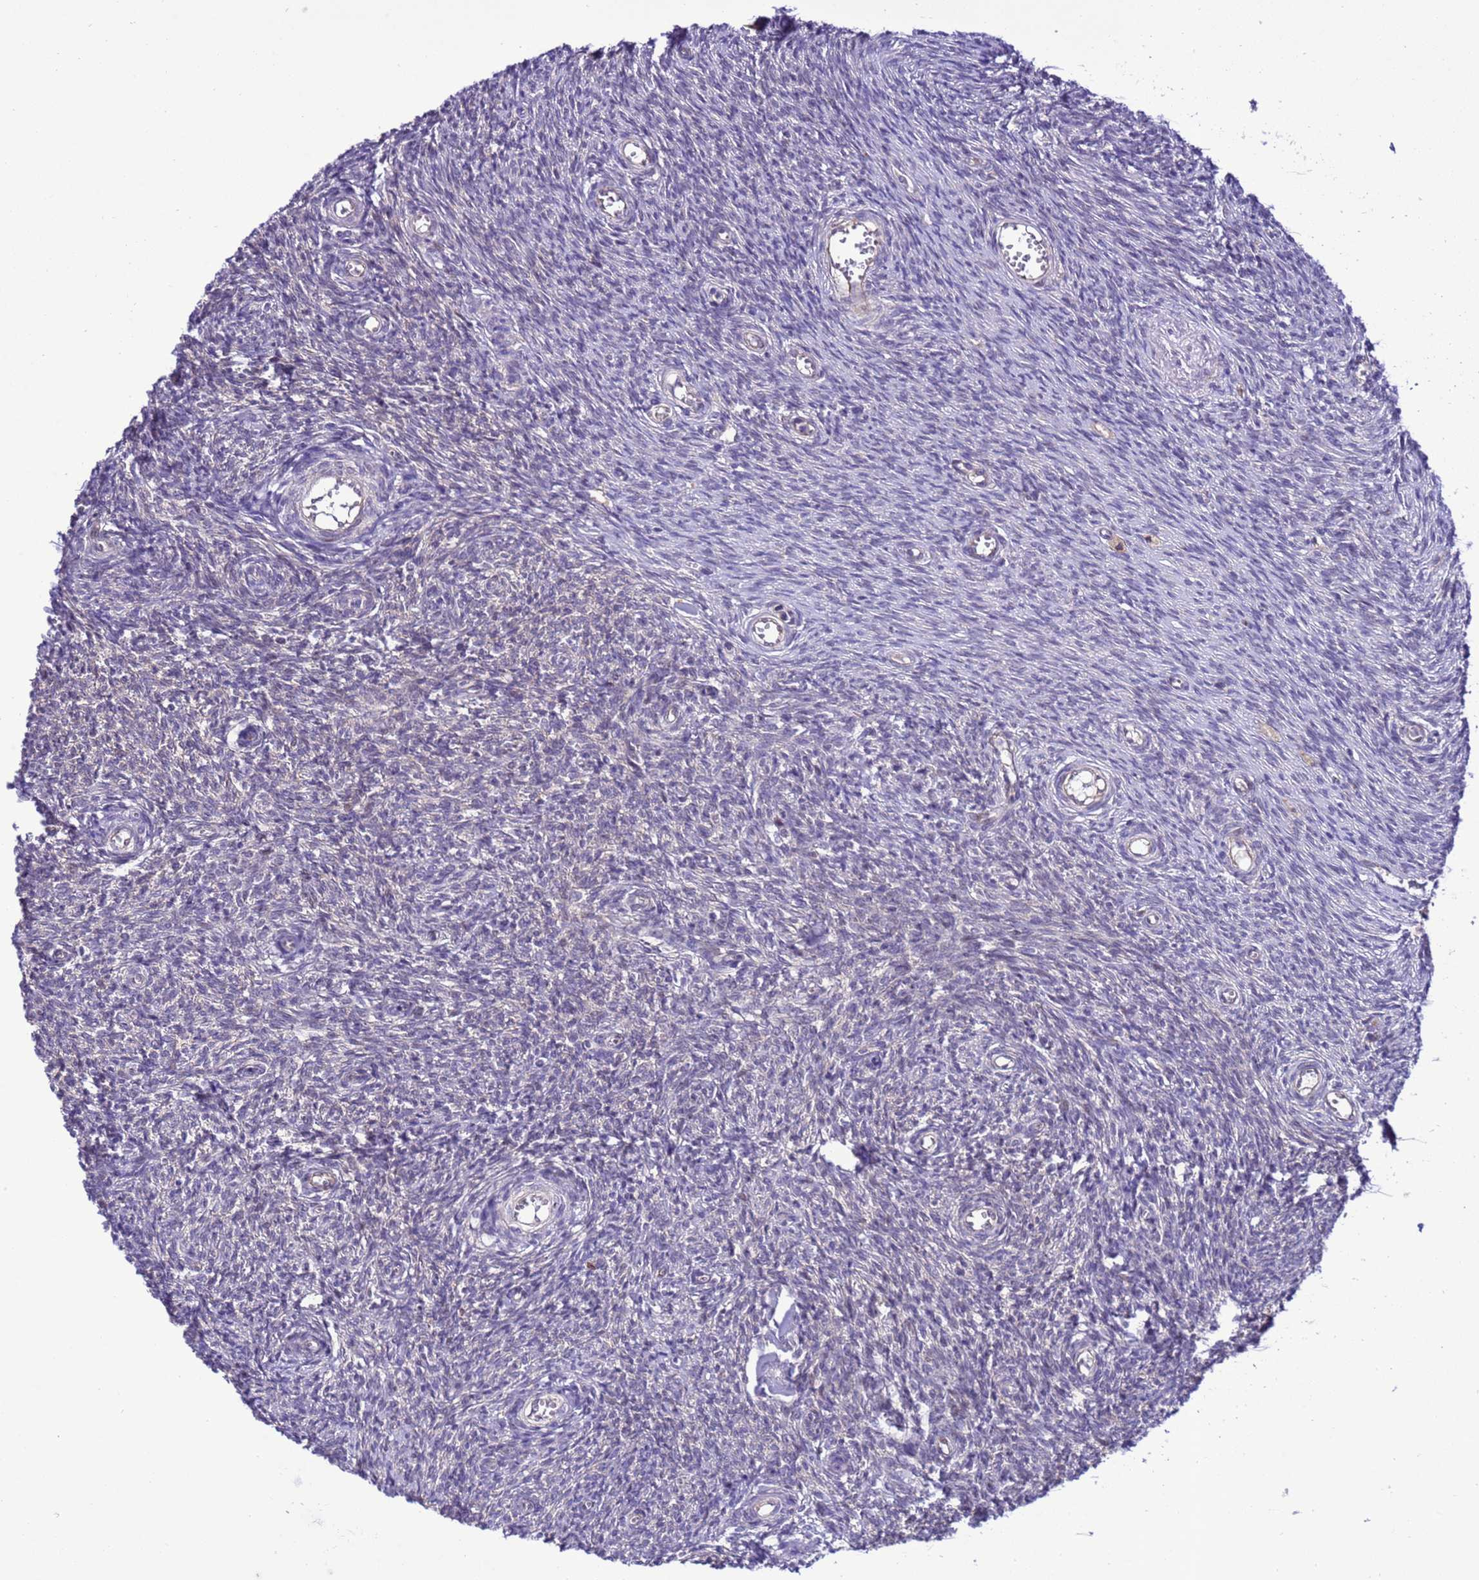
{"staining": {"intensity": "weak", "quantity": "25%-75%", "location": "nuclear"}, "tissue": "ovary", "cell_type": "Follicle cells", "image_type": "normal", "snomed": [{"axis": "morphology", "description": "Normal tissue, NOS"}, {"axis": "topography", "description": "Ovary"}], "caption": "Brown immunohistochemical staining in normal ovary exhibits weak nuclear staining in about 25%-75% of follicle cells. The staining is performed using DAB brown chromogen to label protein expression. The nuclei are counter-stained blue using hematoxylin.", "gene": "RASD1", "patient": {"sex": "female", "age": 44}}